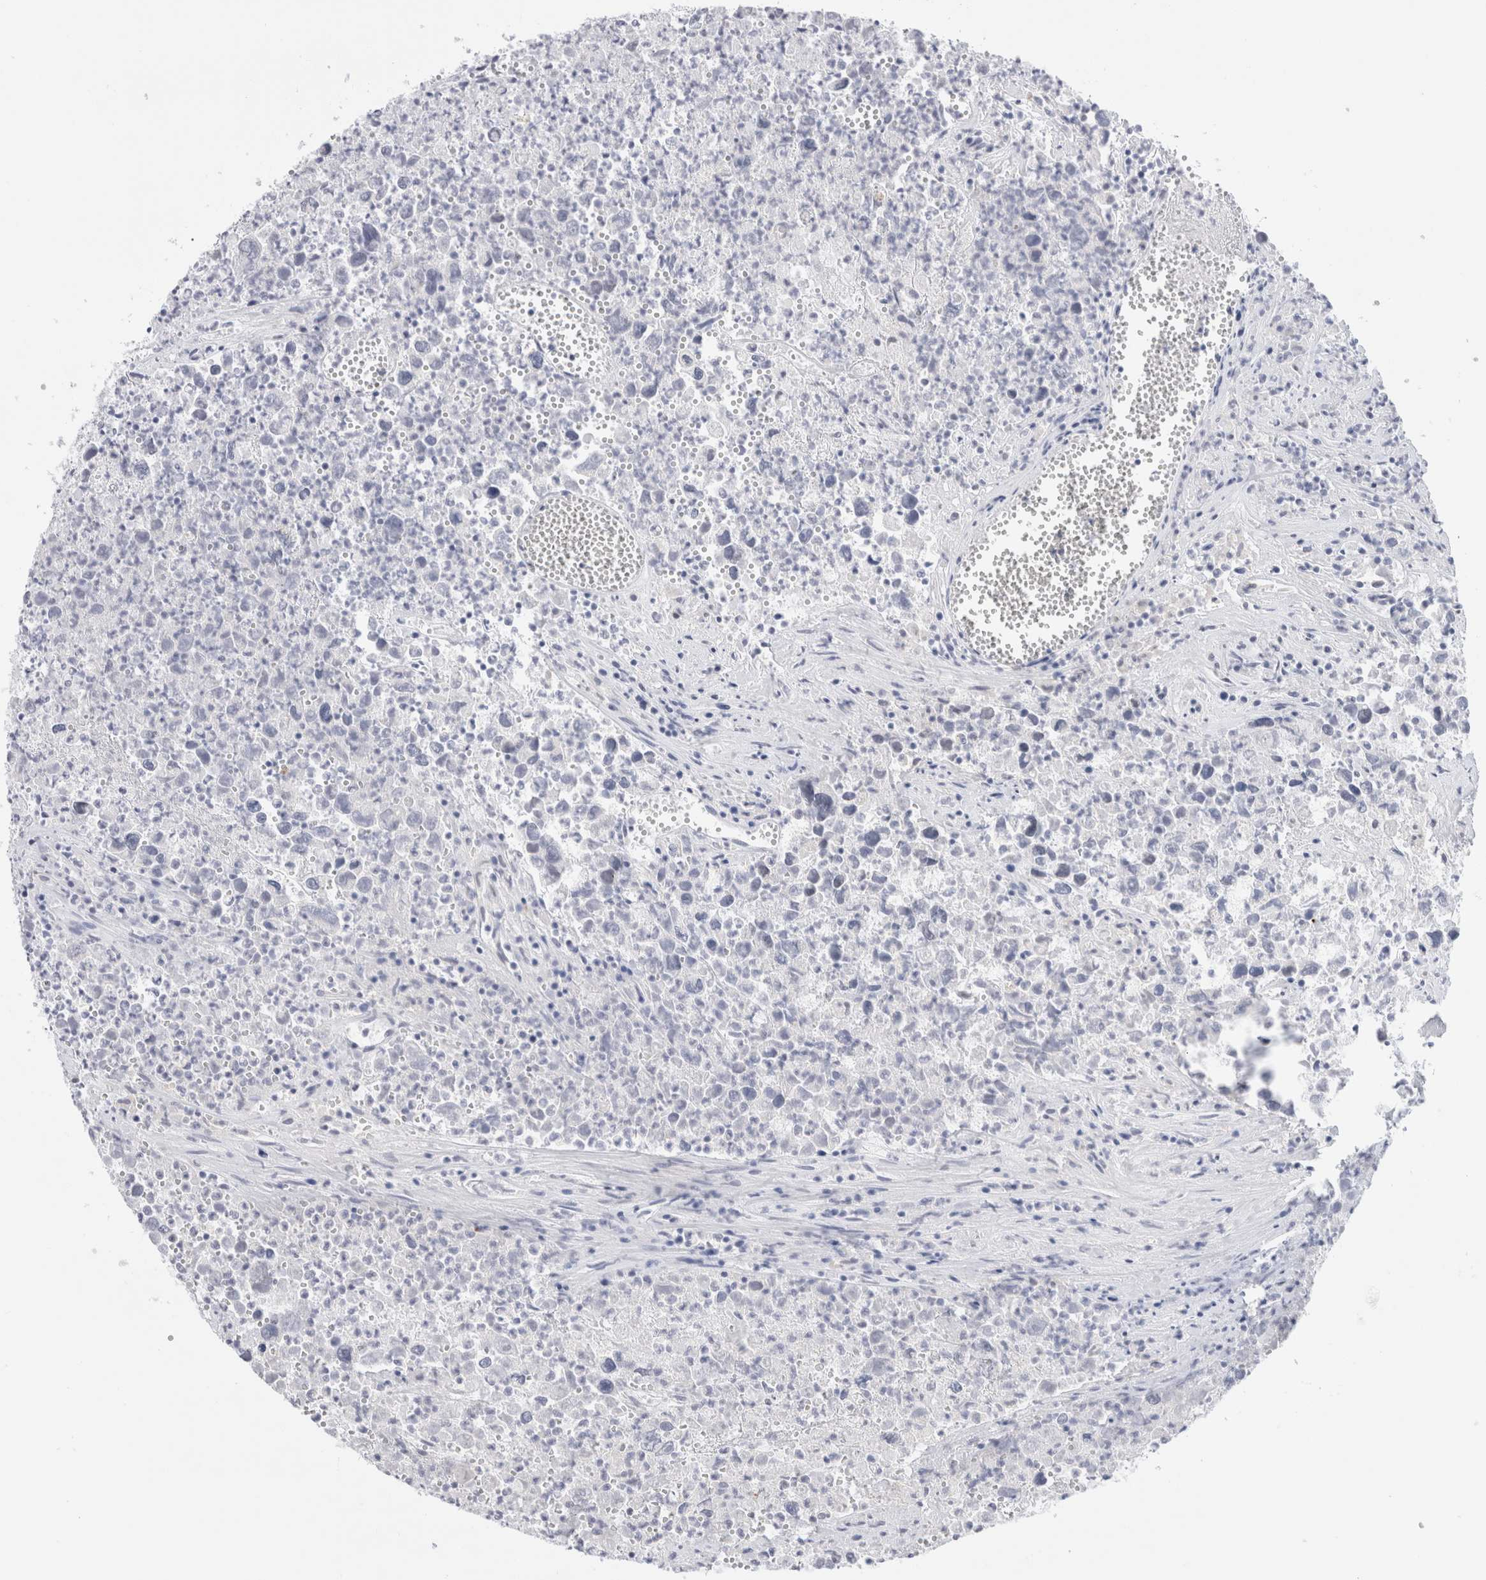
{"staining": {"intensity": "negative", "quantity": "none", "location": "none"}, "tissue": "testis cancer", "cell_type": "Tumor cells", "image_type": "cancer", "snomed": [{"axis": "morphology", "description": "Seminoma, NOS"}, {"axis": "morphology", "description": "Carcinoma, Embryonal, NOS"}, {"axis": "topography", "description": "Testis"}], "caption": "IHC image of testis embryonal carcinoma stained for a protein (brown), which shows no expression in tumor cells.", "gene": "SLC22A12", "patient": {"sex": "male", "age": 43}}